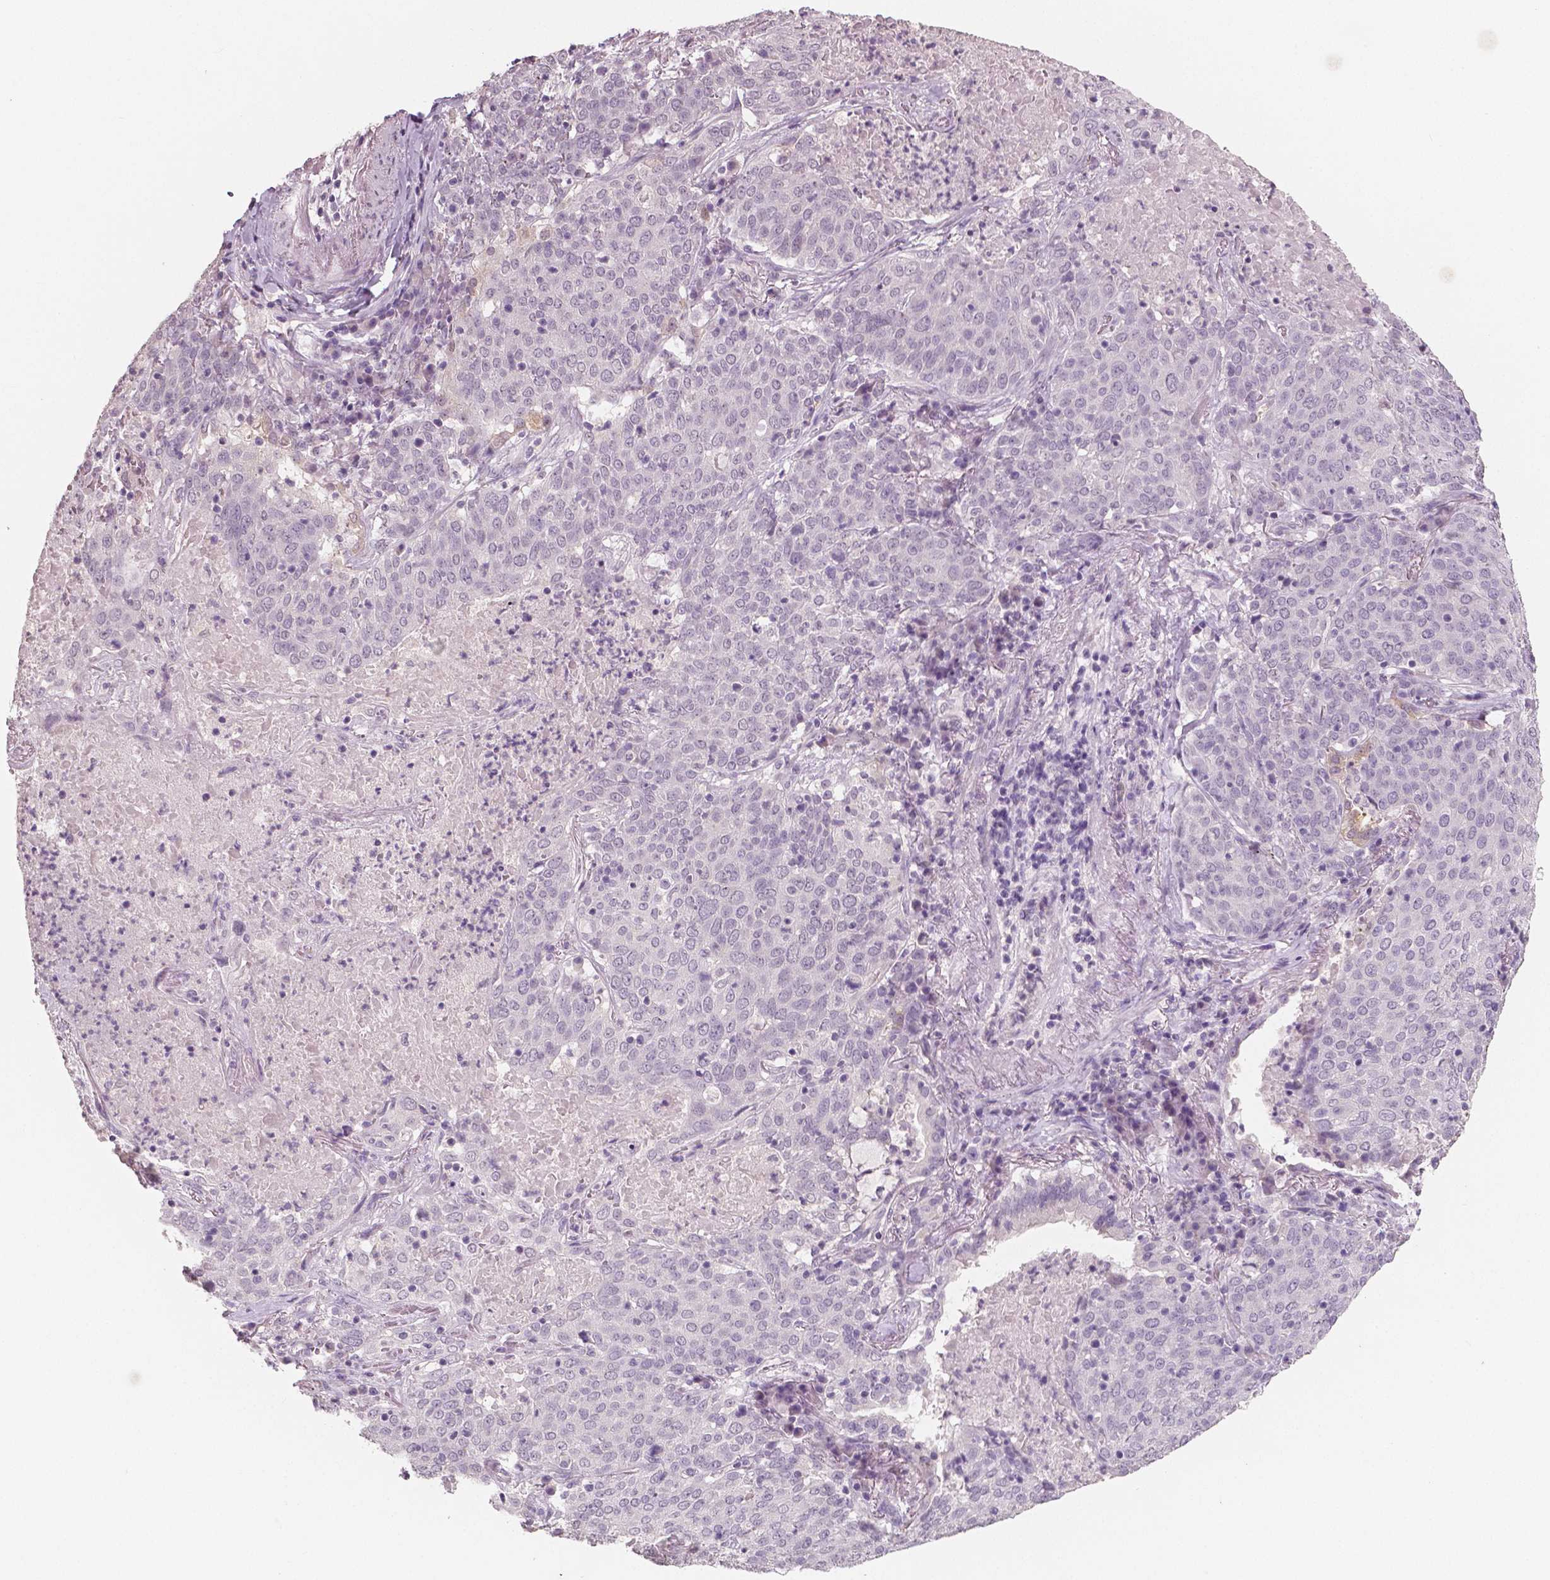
{"staining": {"intensity": "negative", "quantity": "none", "location": "none"}, "tissue": "lung cancer", "cell_type": "Tumor cells", "image_type": "cancer", "snomed": [{"axis": "morphology", "description": "Squamous cell carcinoma, NOS"}, {"axis": "topography", "description": "Lung"}], "caption": "Squamous cell carcinoma (lung) was stained to show a protein in brown. There is no significant expression in tumor cells. The staining is performed using DAB (3,3'-diaminobenzidine) brown chromogen with nuclei counter-stained in using hematoxylin.", "gene": "NECAB1", "patient": {"sex": "male", "age": 82}}